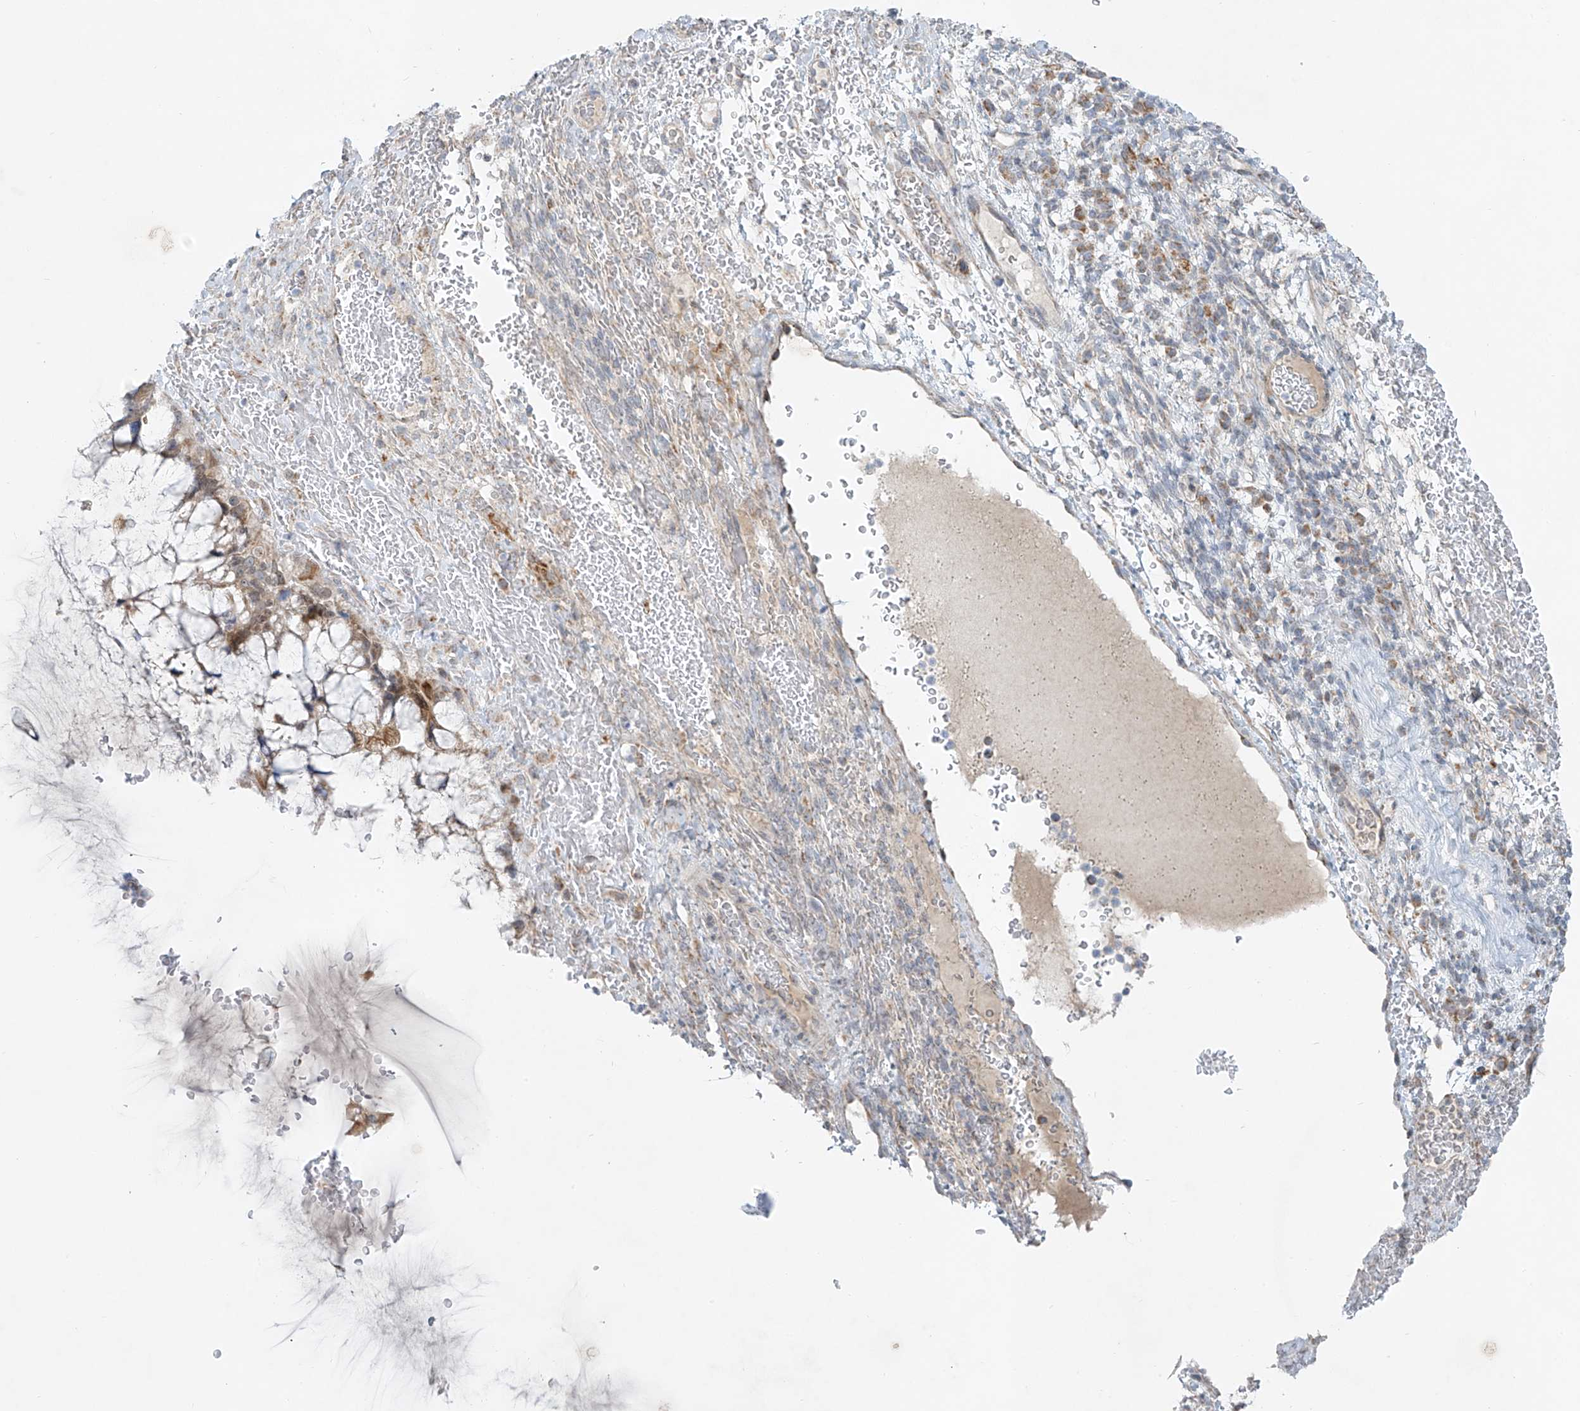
{"staining": {"intensity": "weak", "quantity": ">75%", "location": "cytoplasmic/membranous"}, "tissue": "ovarian cancer", "cell_type": "Tumor cells", "image_type": "cancer", "snomed": [{"axis": "morphology", "description": "Cystadenocarcinoma, mucinous, NOS"}, {"axis": "topography", "description": "Ovary"}], "caption": "Immunohistochemistry (IHC) (DAB (3,3'-diaminobenzidine)) staining of human ovarian mucinous cystadenocarcinoma exhibits weak cytoplasmic/membranous protein positivity in about >75% of tumor cells. The staining is performed using DAB (3,3'-diaminobenzidine) brown chromogen to label protein expression. The nuclei are counter-stained blue using hematoxylin.", "gene": "SMDT1", "patient": {"sex": "female", "age": 37}}